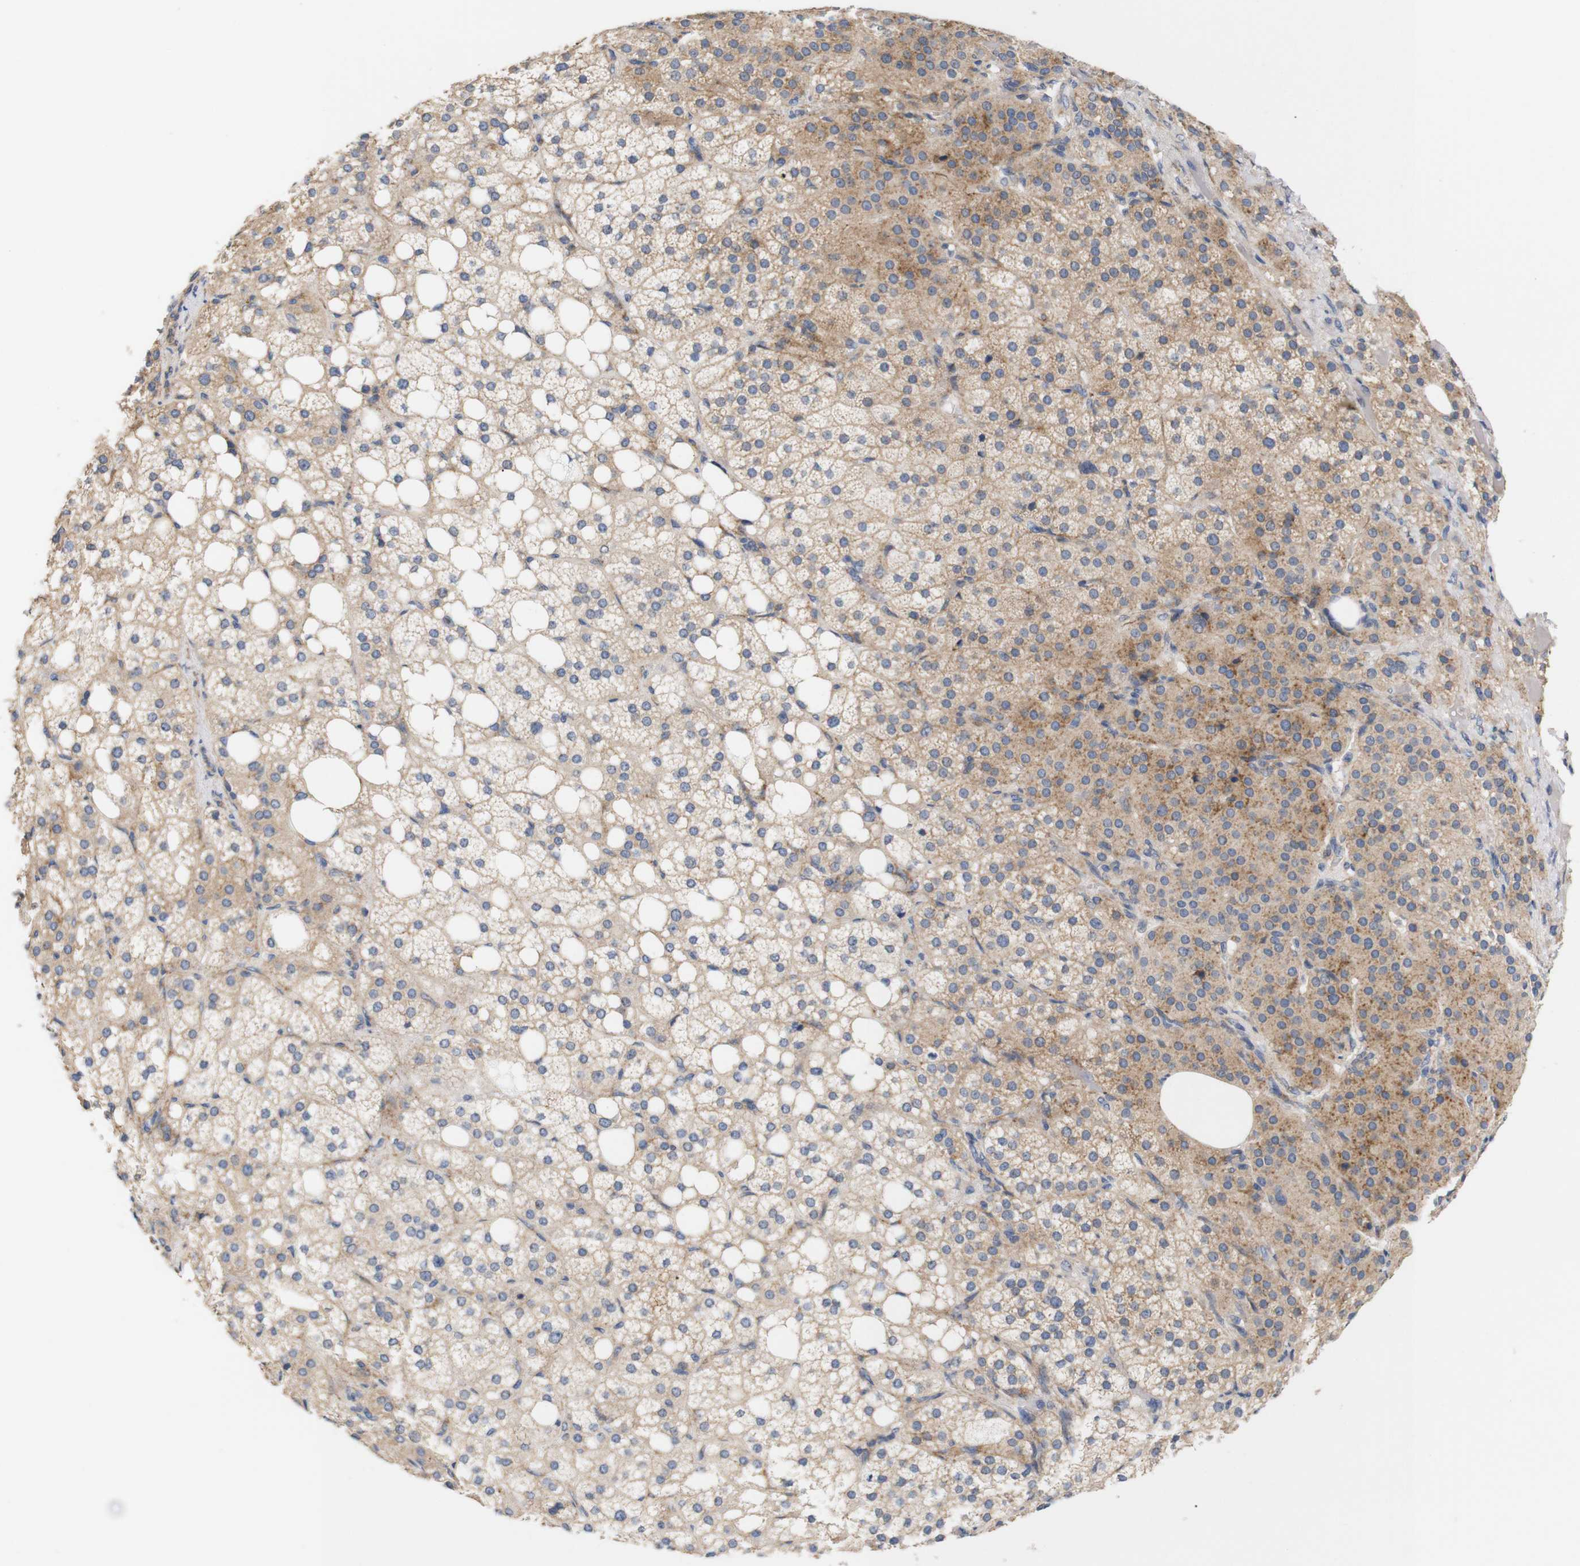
{"staining": {"intensity": "moderate", "quantity": "25%-75%", "location": "cytoplasmic/membranous"}, "tissue": "adrenal gland", "cell_type": "Glandular cells", "image_type": "normal", "snomed": [{"axis": "morphology", "description": "Normal tissue, NOS"}, {"axis": "topography", "description": "Adrenal gland"}], "caption": "IHC of unremarkable human adrenal gland reveals medium levels of moderate cytoplasmic/membranous staining in approximately 25%-75% of glandular cells. The staining is performed using DAB (3,3'-diaminobenzidine) brown chromogen to label protein expression. The nuclei are counter-stained blue using hematoxylin.", "gene": "TRIM5", "patient": {"sex": "female", "age": 59}}